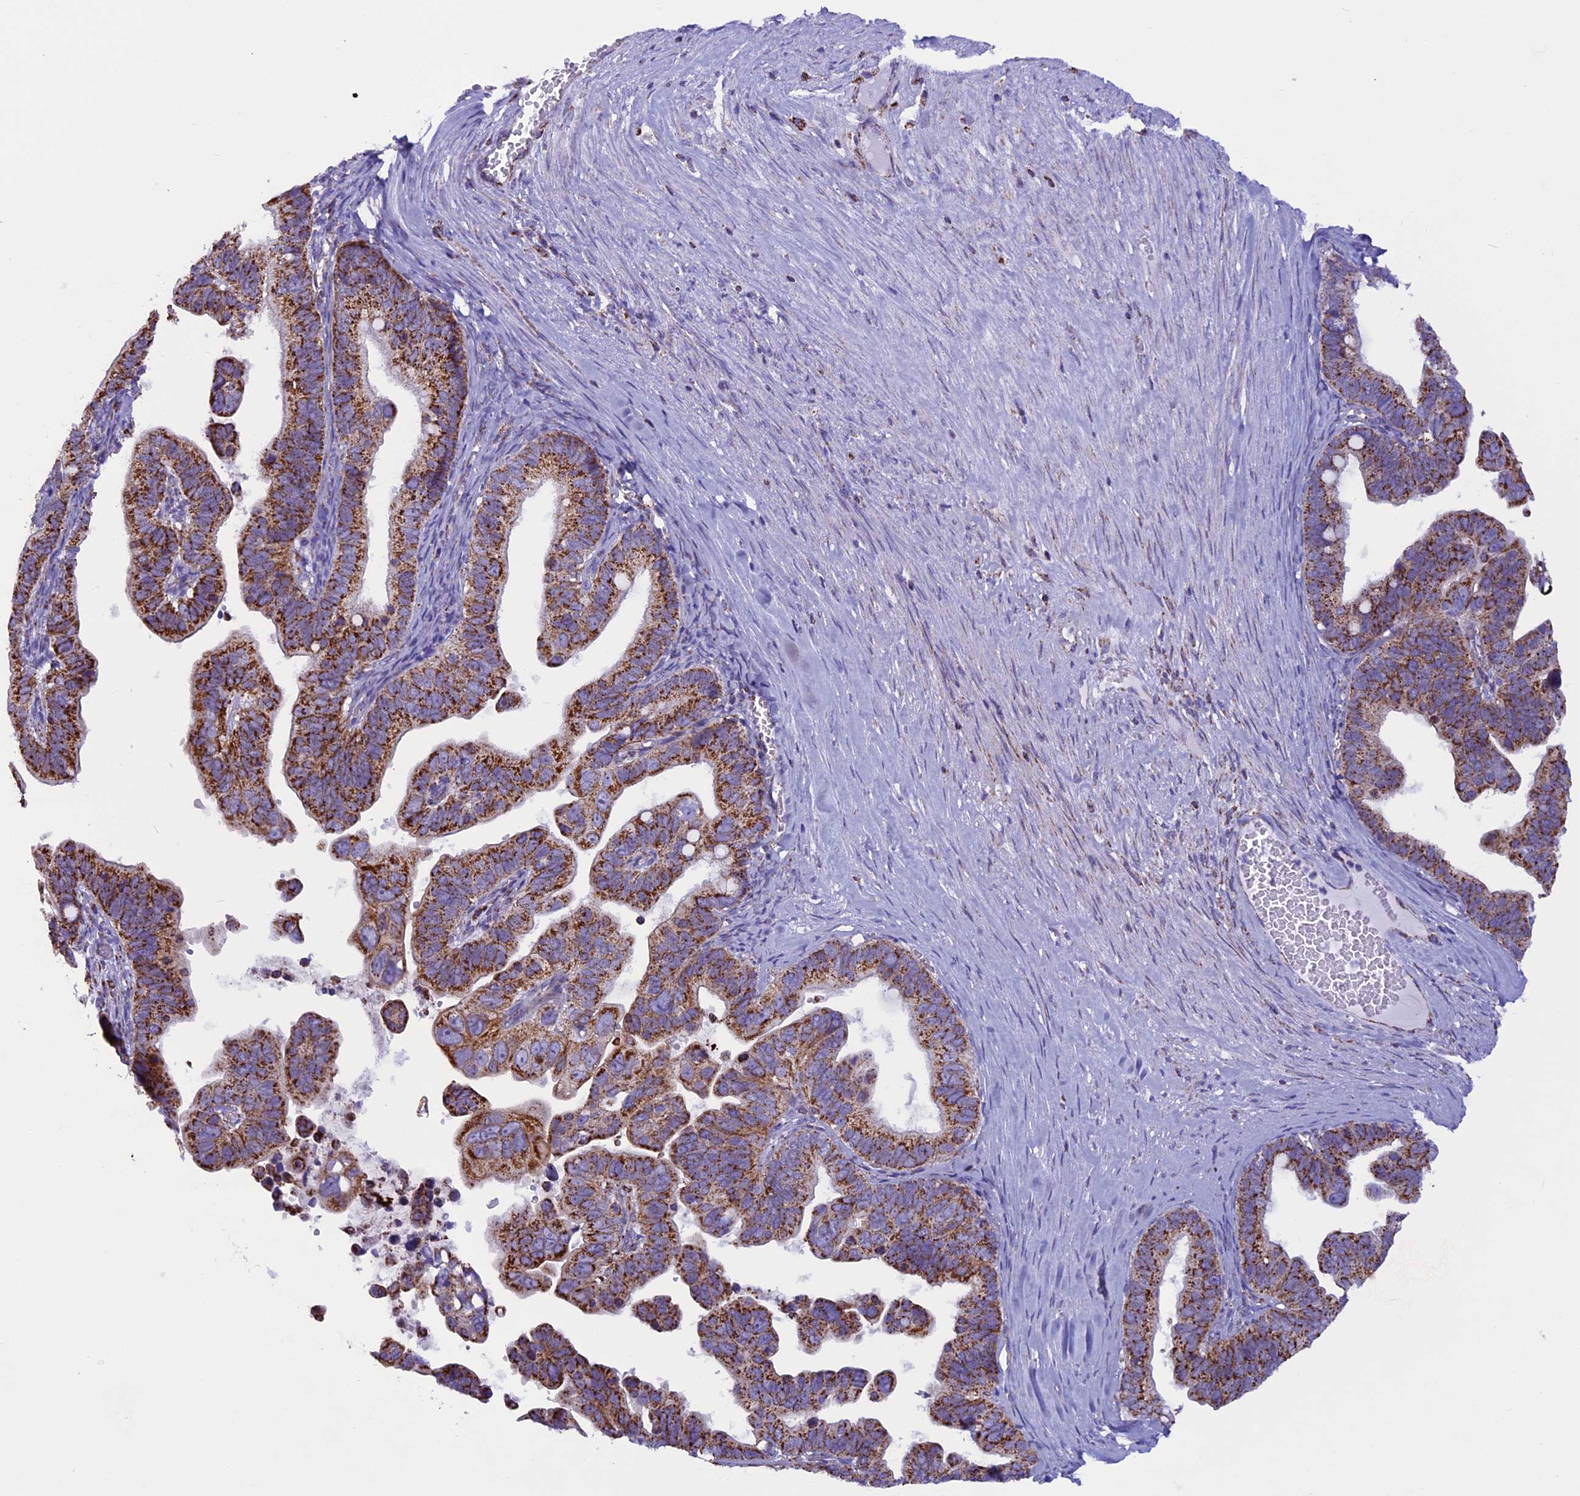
{"staining": {"intensity": "strong", "quantity": ">75%", "location": "cytoplasmic/membranous"}, "tissue": "ovarian cancer", "cell_type": "Tumor cells", "image_type": "cancer", "snomed": [{"axis": "morphology", "description": "Cystadenocarcinoma, serous, NOS"}, {"axis": "topography", "description": "Ovary"}], "caption": "Ovarian cancer (serous cystadenocarcinoma) stained with a brown dye demonstrates strong cytoplasmic/membranous positive expression in about >75% of tumor cells.", "gene": "ICA1L", "patient": {"sex": "female", "age": 56}}